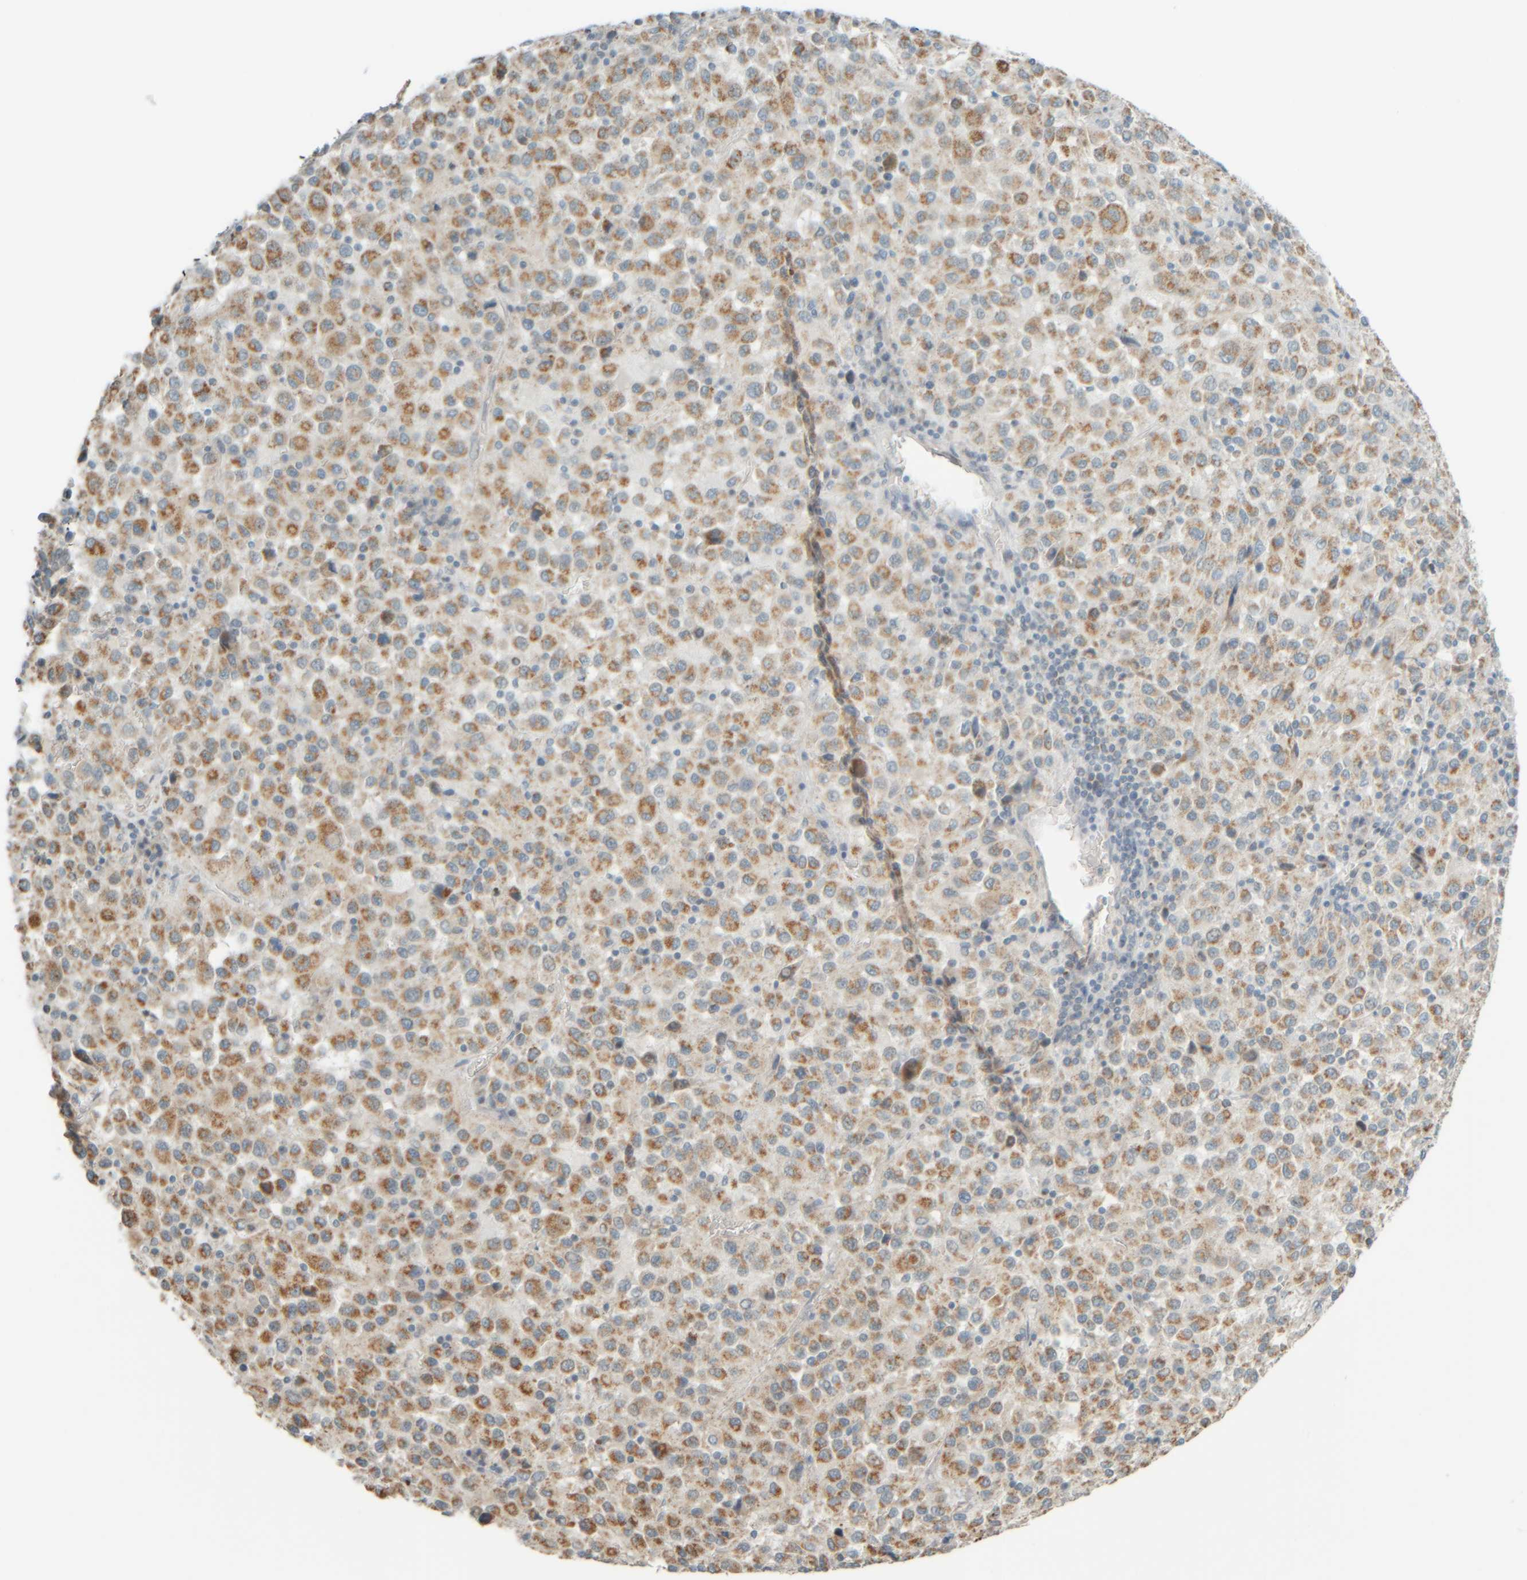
{"staining": {"intensity": "moderate", "quantity": "25%-75%", "location": "cytoplasmic/membranous"}, "tissue": "melanoma", "cell_type": "Tumor cells", "image_type": "cancer", "snomed": [{"axis": "morphology", "description": "Malignant melanoma, Metastatic site"}, {"axis": "topography", "description": "Lung"}], "caption": "Melanoma stained with DAB immunohistochemistry reveals medium levels of moderate cytoplasmic/membranous positivity in approximately 25%-75% of tumor cells.", "gene": "PTGES3L-AARSD1", "patient": {"sex": "male", "age": 64}}